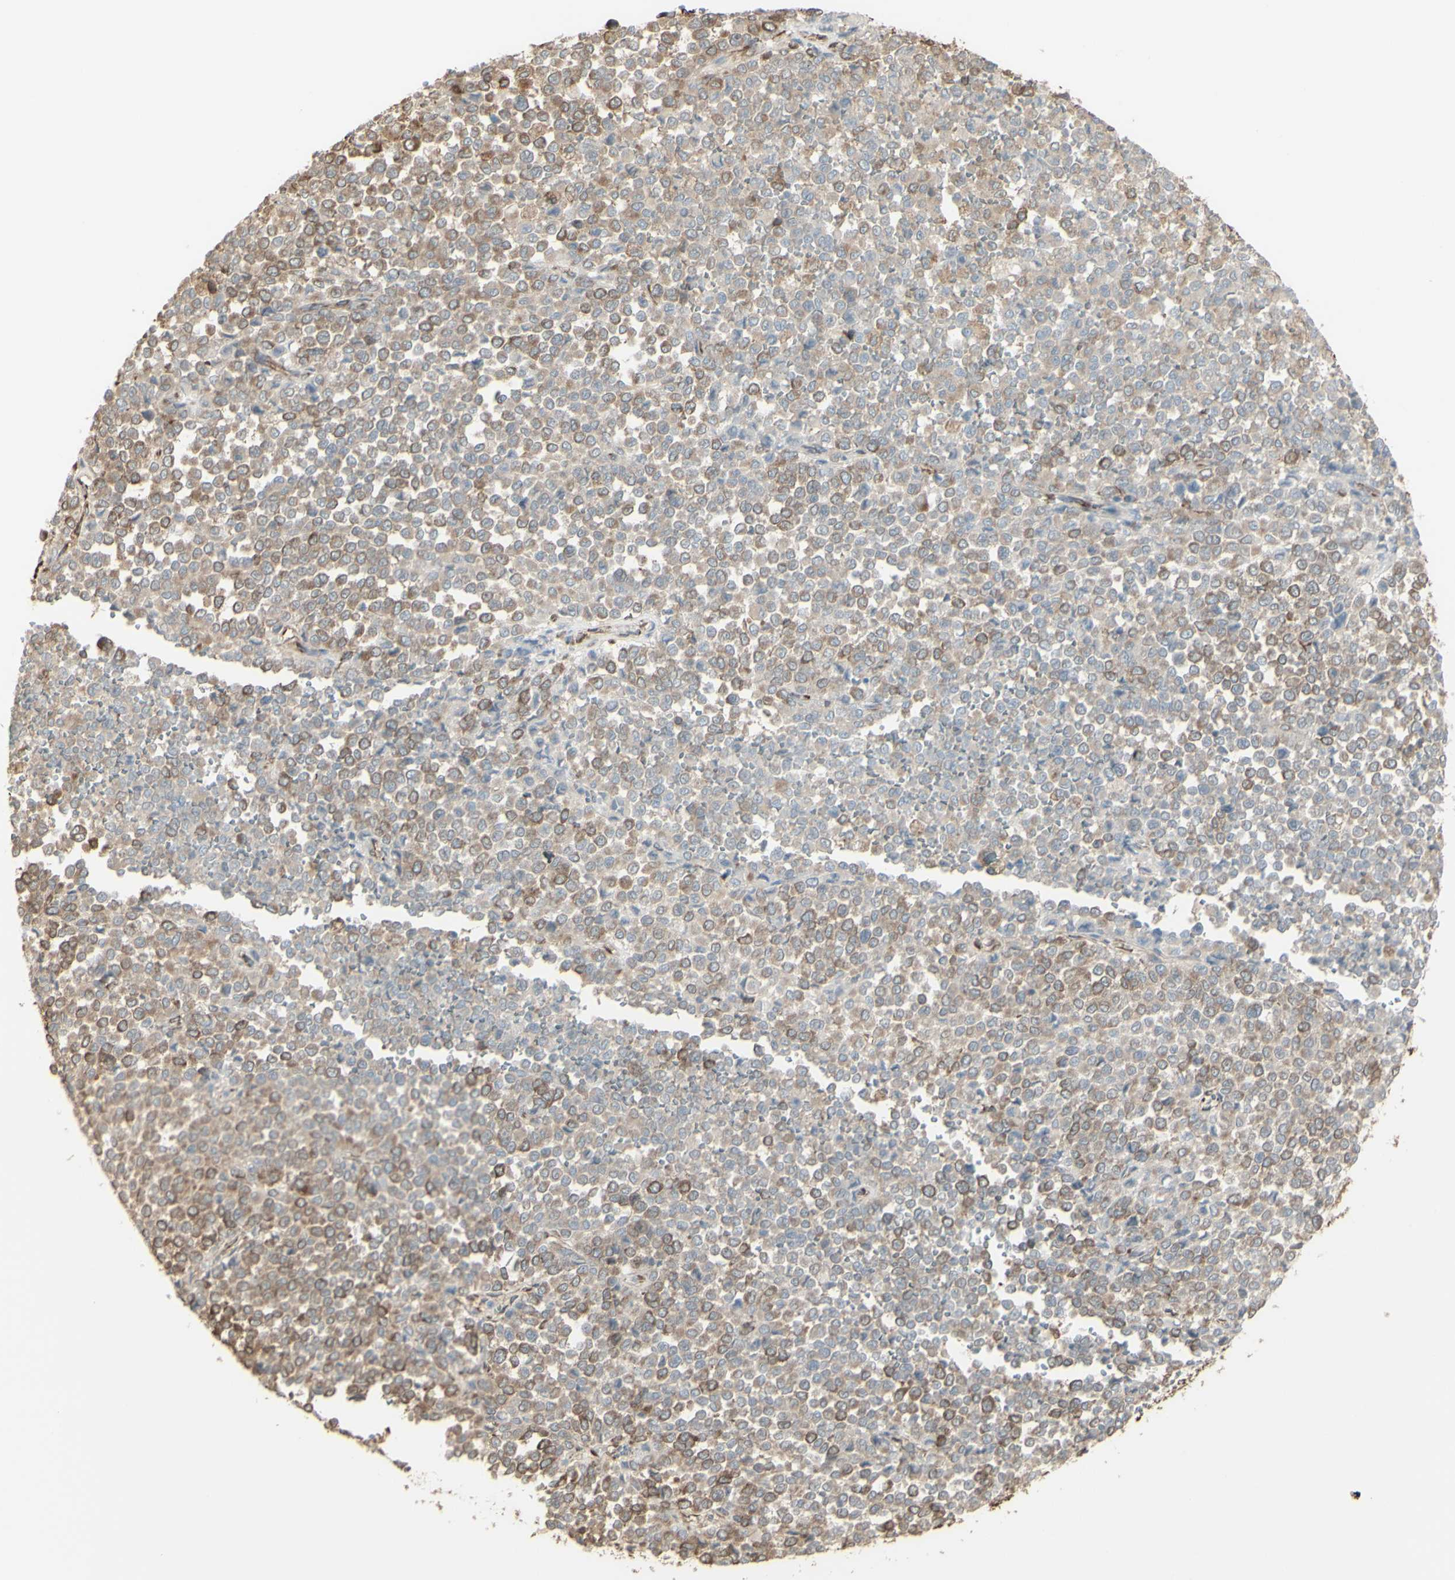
{"staining": {"intensity": "negative", "quantity": "none", "location": "none"}, "tissue": "melanoma", "cell_type": "Tumor cells", "image_type": "cancer", "snomed": [{"axis": "morphology", "description": "Malignant melanoma, Metastatic site"}, {"axis": "topography", "description": "Pancreas"}], "caption": "Melanoma was stained to show a protein in brown. There is no significant expression in tumor cells.", "gene": "EEF1B2", "patient": {"sex": "female", "age": 30}}